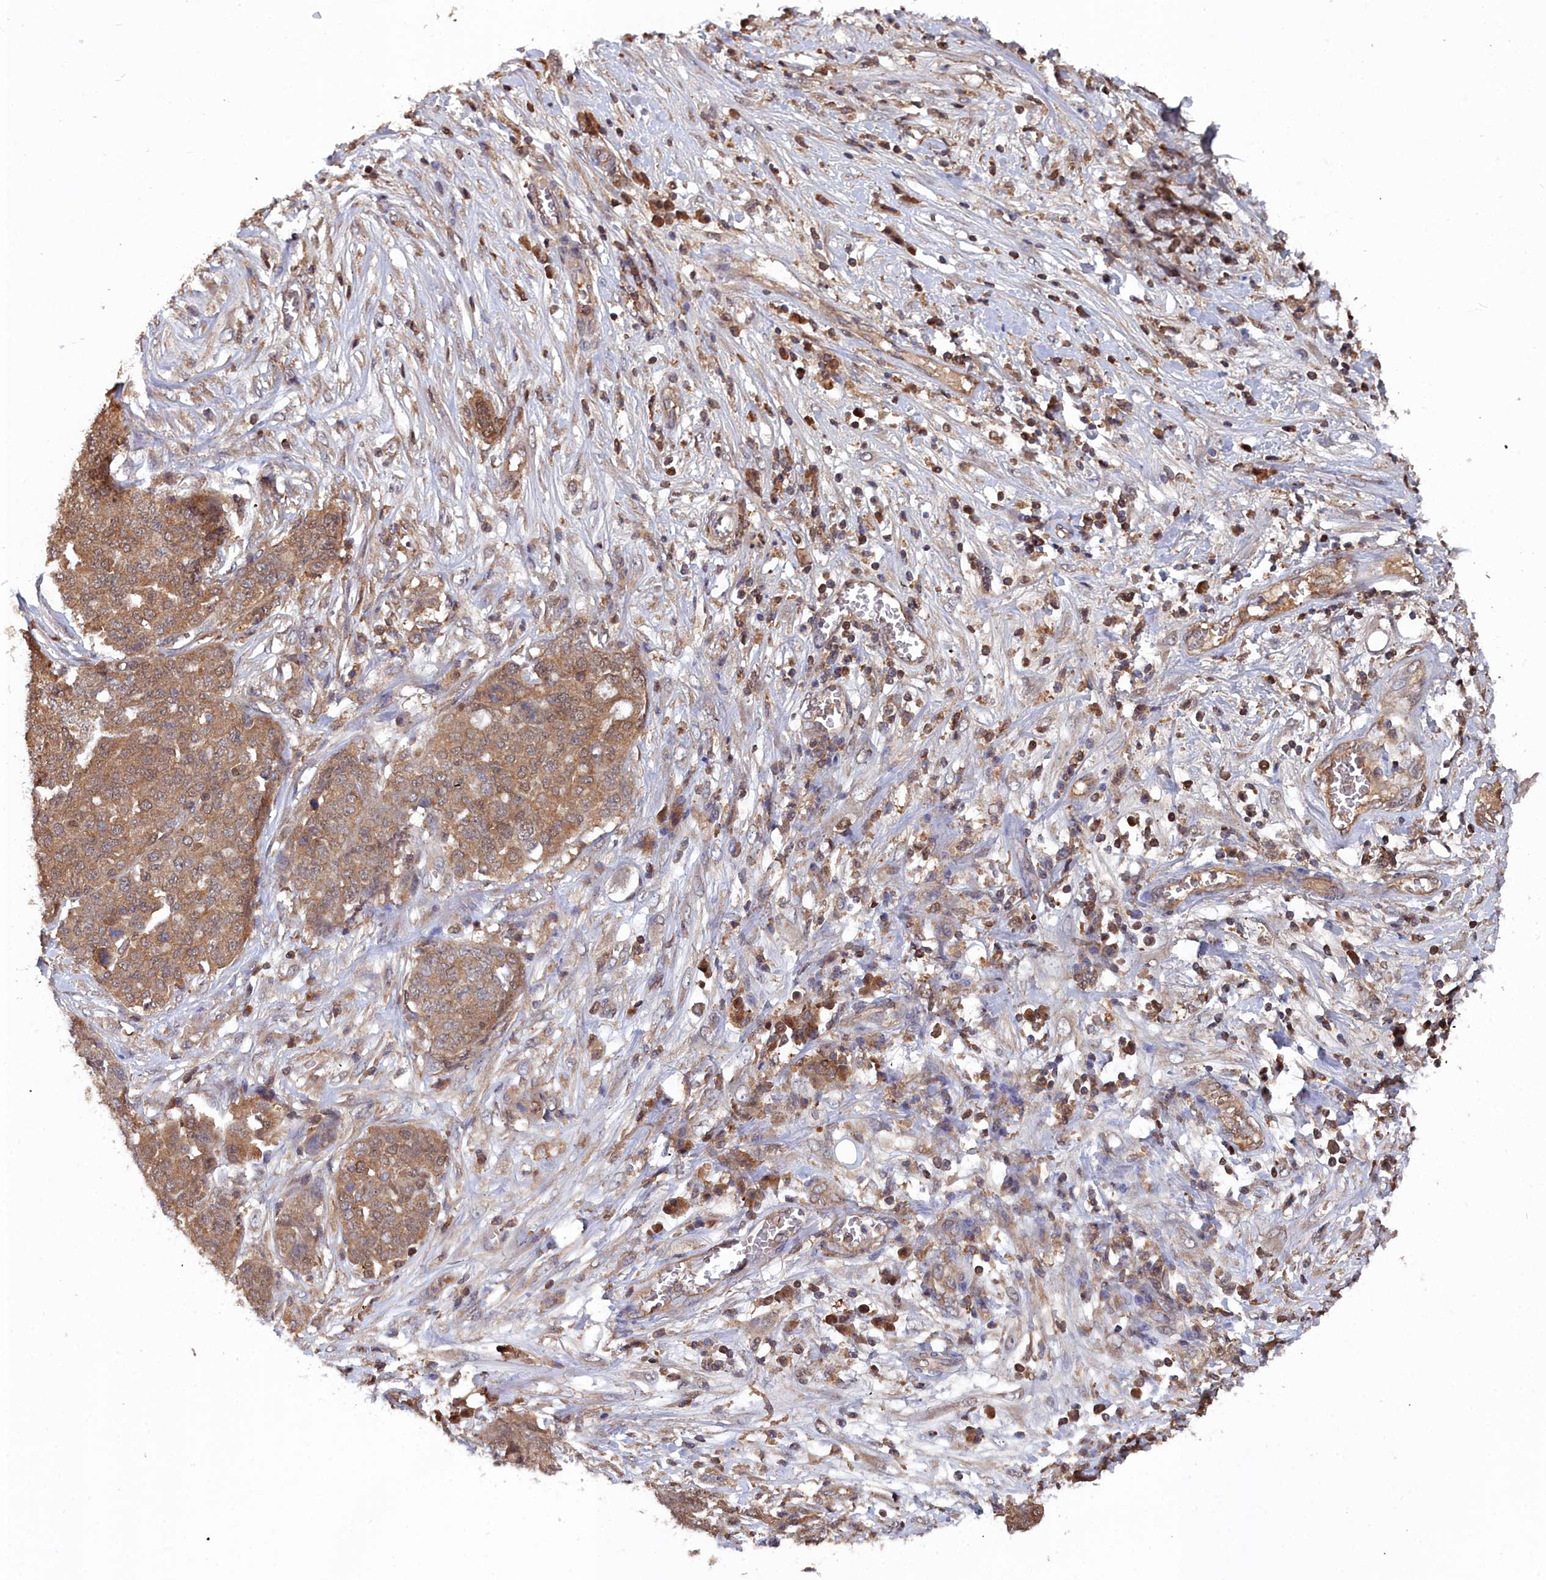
{"staining": {"intensity": "moderate", "quantity": ">75%", "location": "cytoplasmic/membranous"}, "tissue": "ovarian cancer", "cell_type": "Tumor cells", "image_type": "cancer", "snomed": [{"axis": "morphology", "description": "Cystadenocarcinoma, serous, NOS"}, {"axis": "topography", "description": "Soft tissue"}, {"axis": "topography", "description": "Ovary"}], "caption": "Serous cystadenocarcinoma (ovarian) tissue displays moderate cytoplasmic/membranous positivity in approximately >75% of tumor cells", "gene": "GFRA2", "patient": {"sex": "female", "age": 57}}